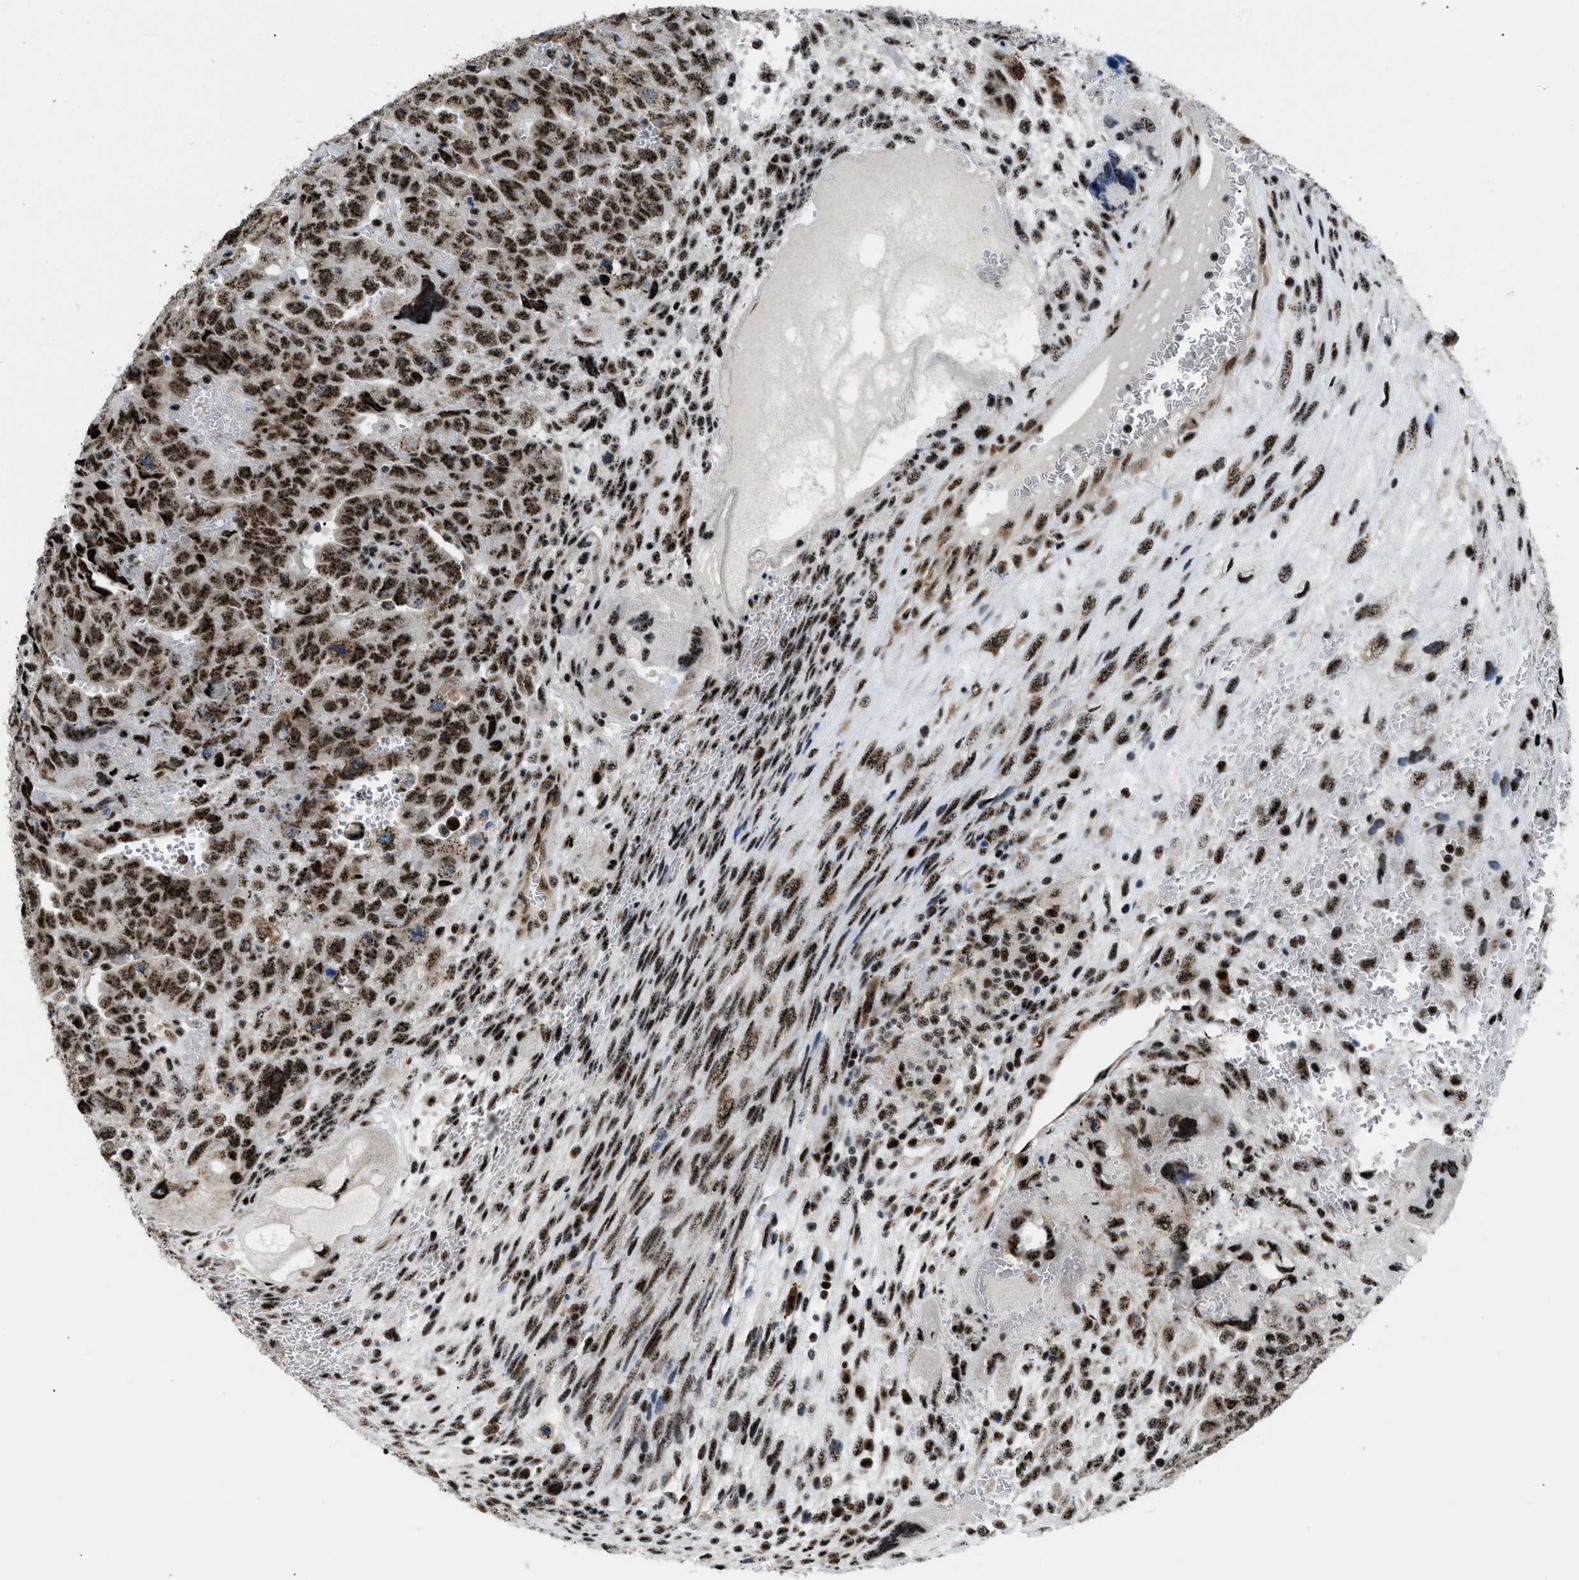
{"staining": {"intensity": "strong", "quantity": ">75%", "location": "nuclear"}, "tissue": "testis cancer", "cell_type": "Tumor cells", "image_type": "cancer", "snomed": [{"axis": "morphology", "description": "Carcinoma, Embryonal, NOS"}, {"axis": "topography", "description": "Testis"}], "caption": "There is high levels of strong nuclear expression in tumor cells of testis cancer, as demonstrated by immunohistochemical staining (brown color).", "gene": "CDR2", "patient": {"sex": "male", "age": 28}}